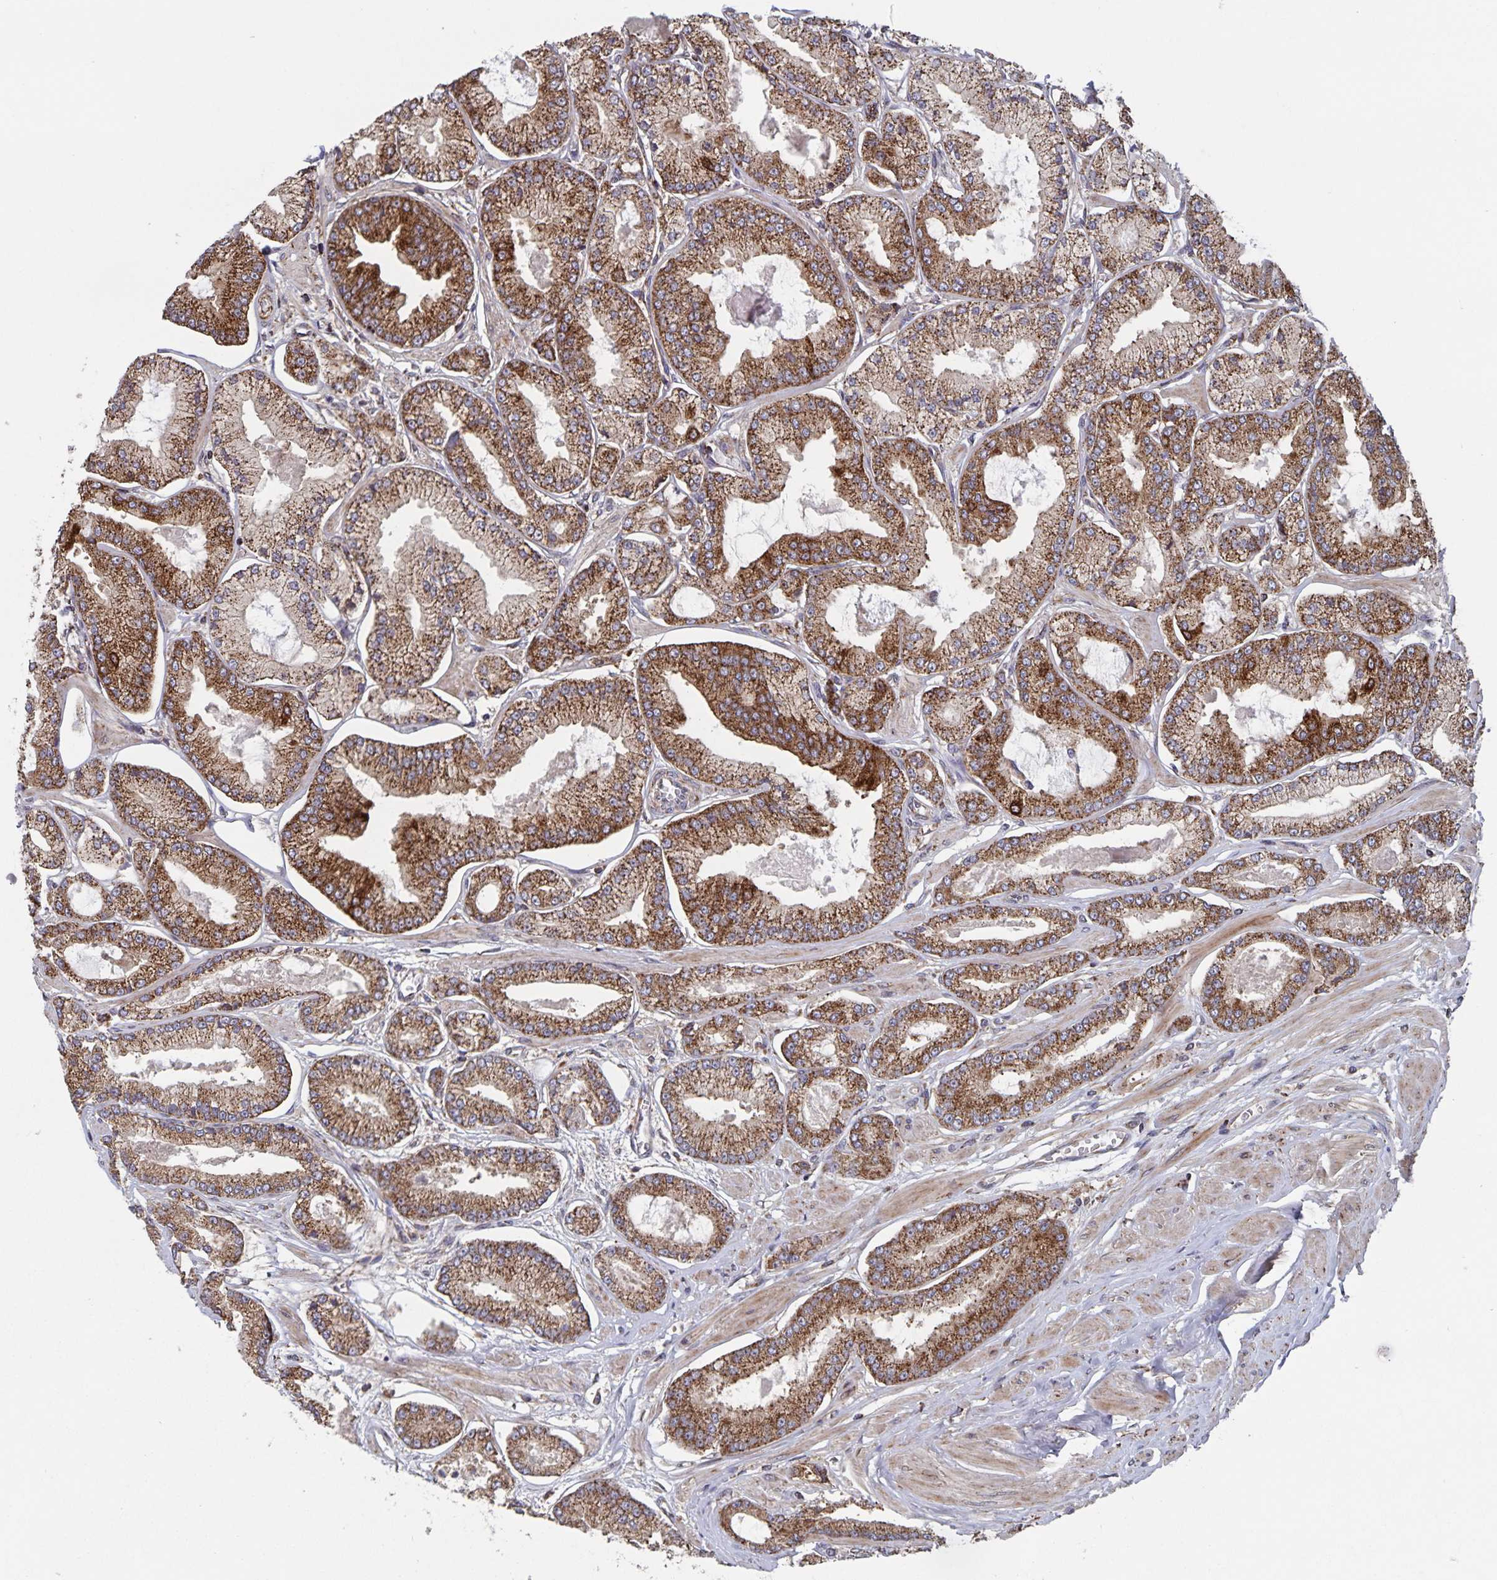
{"staining": {"intensity": "moderate", "quantity": ">75%", "location": "cytoplasmic/membranous"}, "tissue": "prostate cancer", "cell_type": "Tumor cells", "image_type": "cancer", "snomed": [{"axis": "morphology", "description": "Adenocarcinoma, Low grade"}, {"axis": "topography", "description": "Prostate"}], "caption": "IHC of prostate cancer displays medium levels of moderate cytoplasmic/membranous expression in about >75% of tumor cells.", "gene": "ACACA", "patient": {"sex": "male", "age": 55}}